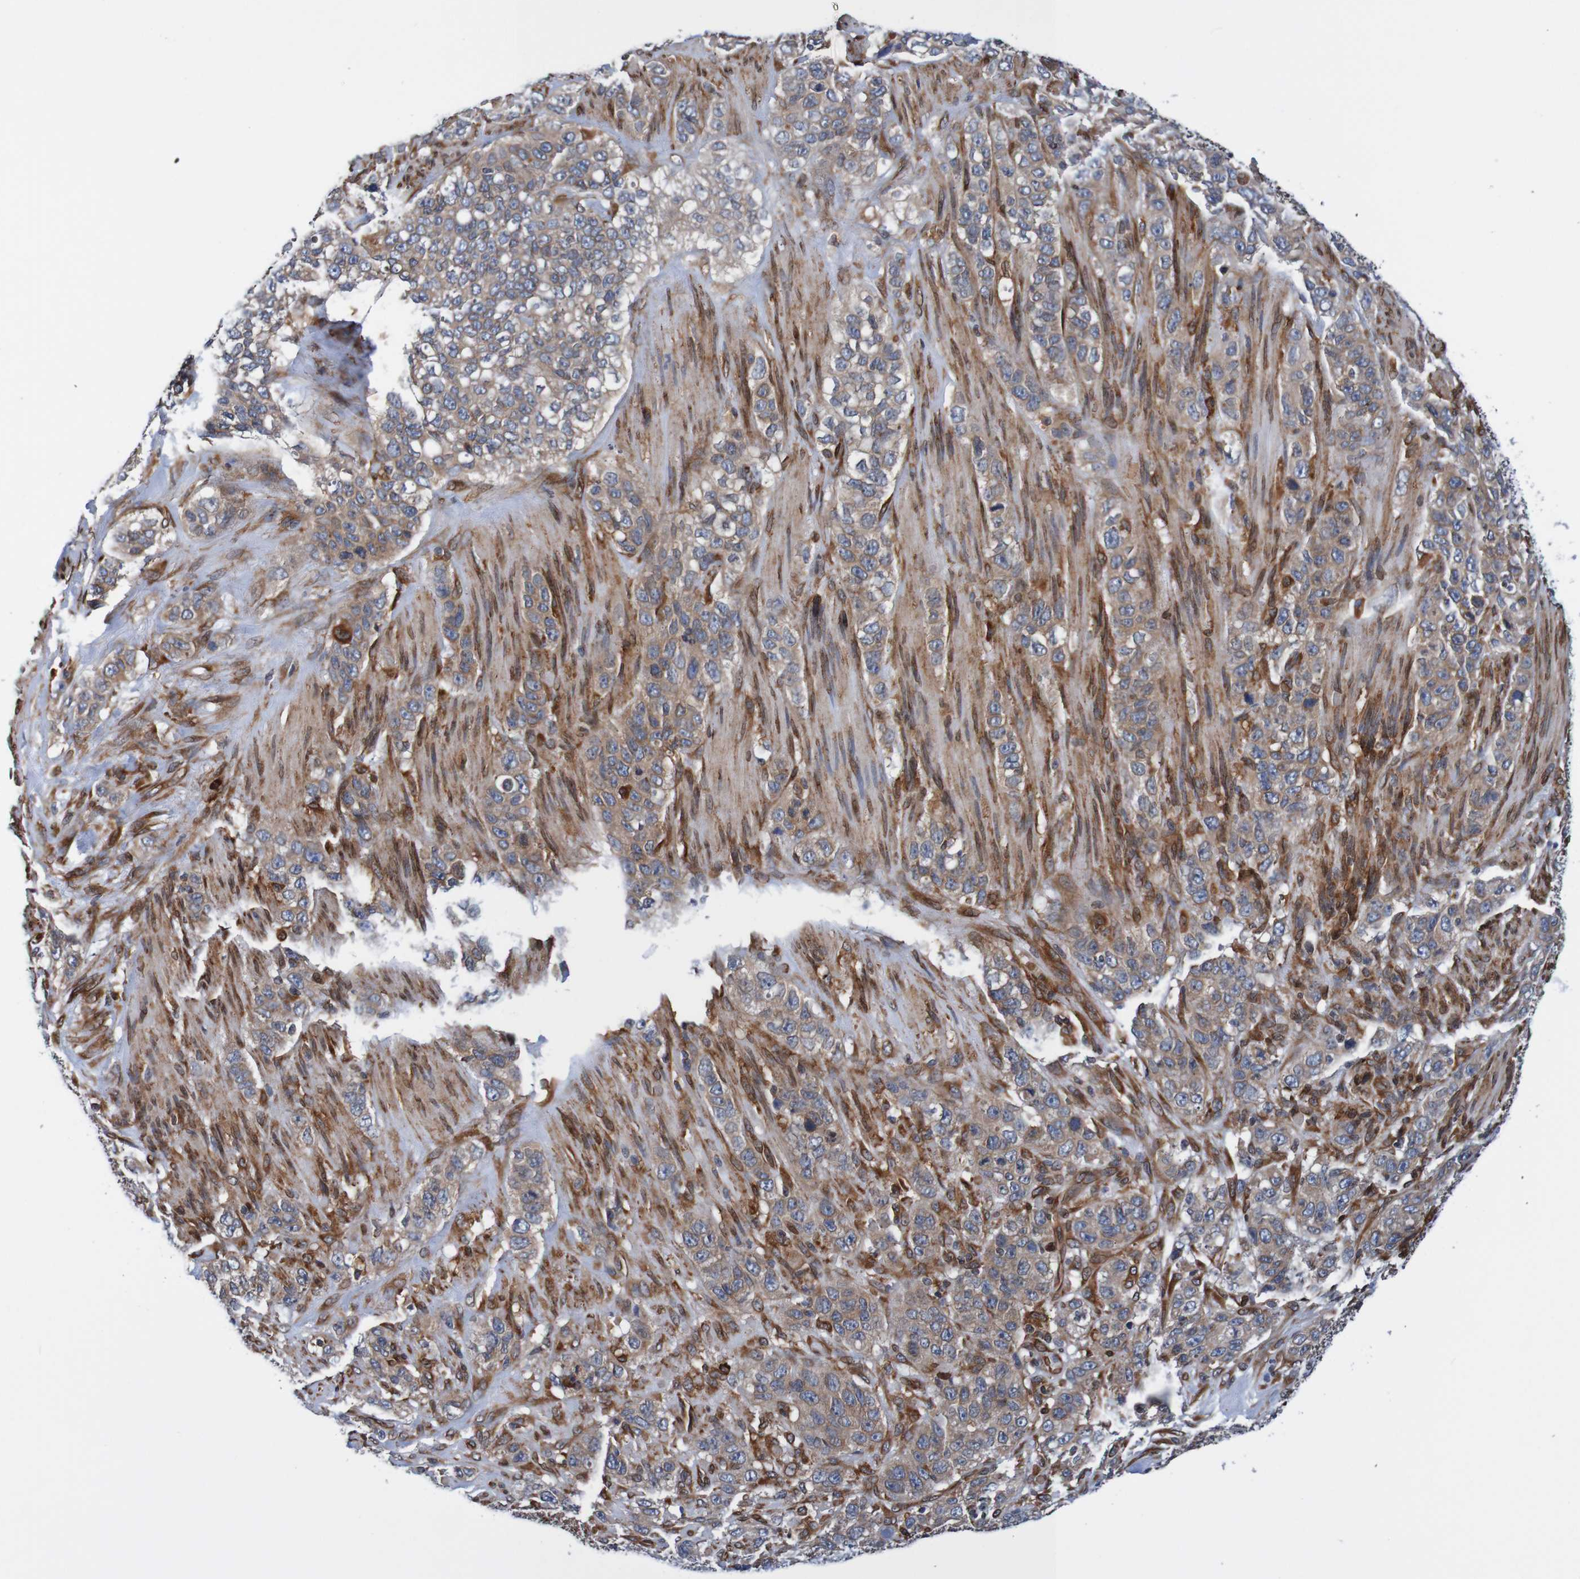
{"staining": {"intensity": "weak", "quantity": ">75%", "location": "cytoplasmic/membranous"}, "tissue": "stomach cancer", "cell_type": "Tumor cells", "image_type": "cancer", "snomed": [{"axis": "morphology", "description": "Adenocarcinoma, NOS"}, {"axis": "topography", "description": "Stomach"}], "caption": "A micrograph of stomach cancer stained for a protein shows weak cytoplasmic/membranous brown staining in tumor cells.", "gene": "TMEM109", "patient": {"sex": "male", "age": 48}}